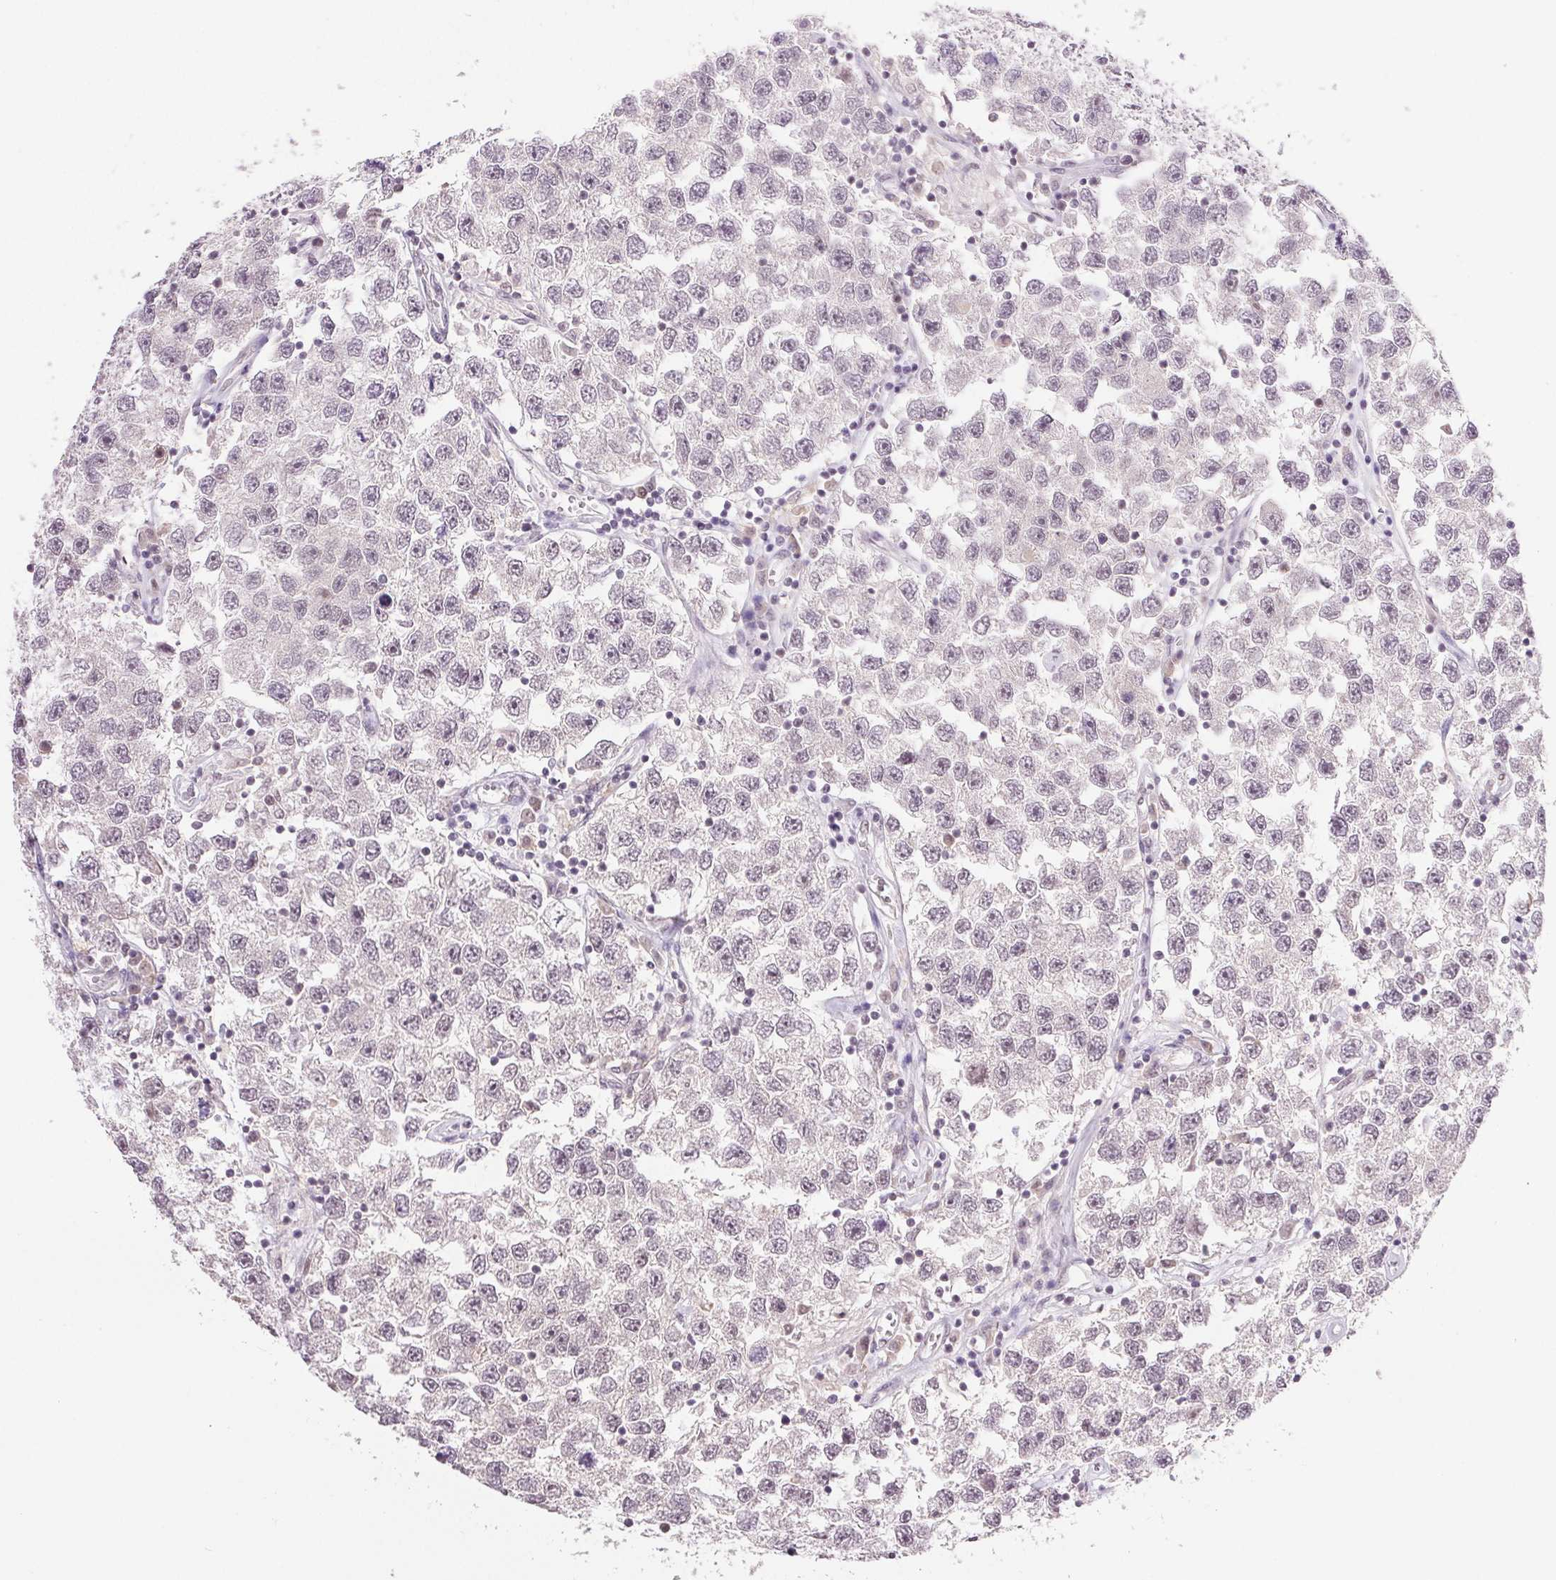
{"staining": {"intensity": "negative", "quantity": "none", "location": "none"}, "tissue": "testis cancer", "cell_type": "Tumor cells", "image_type": "cancer", "snomed": [{"axis": "morphology", "description": "Seminoma, NOS"}, {"axis": "topography", "description": "Testis"}], "caption": "Protein analysis of testis cancer exhibits no significant staining in tumor cells.", "gene": "PRPF18", "patient": {"sex": "male", "age": 26}}